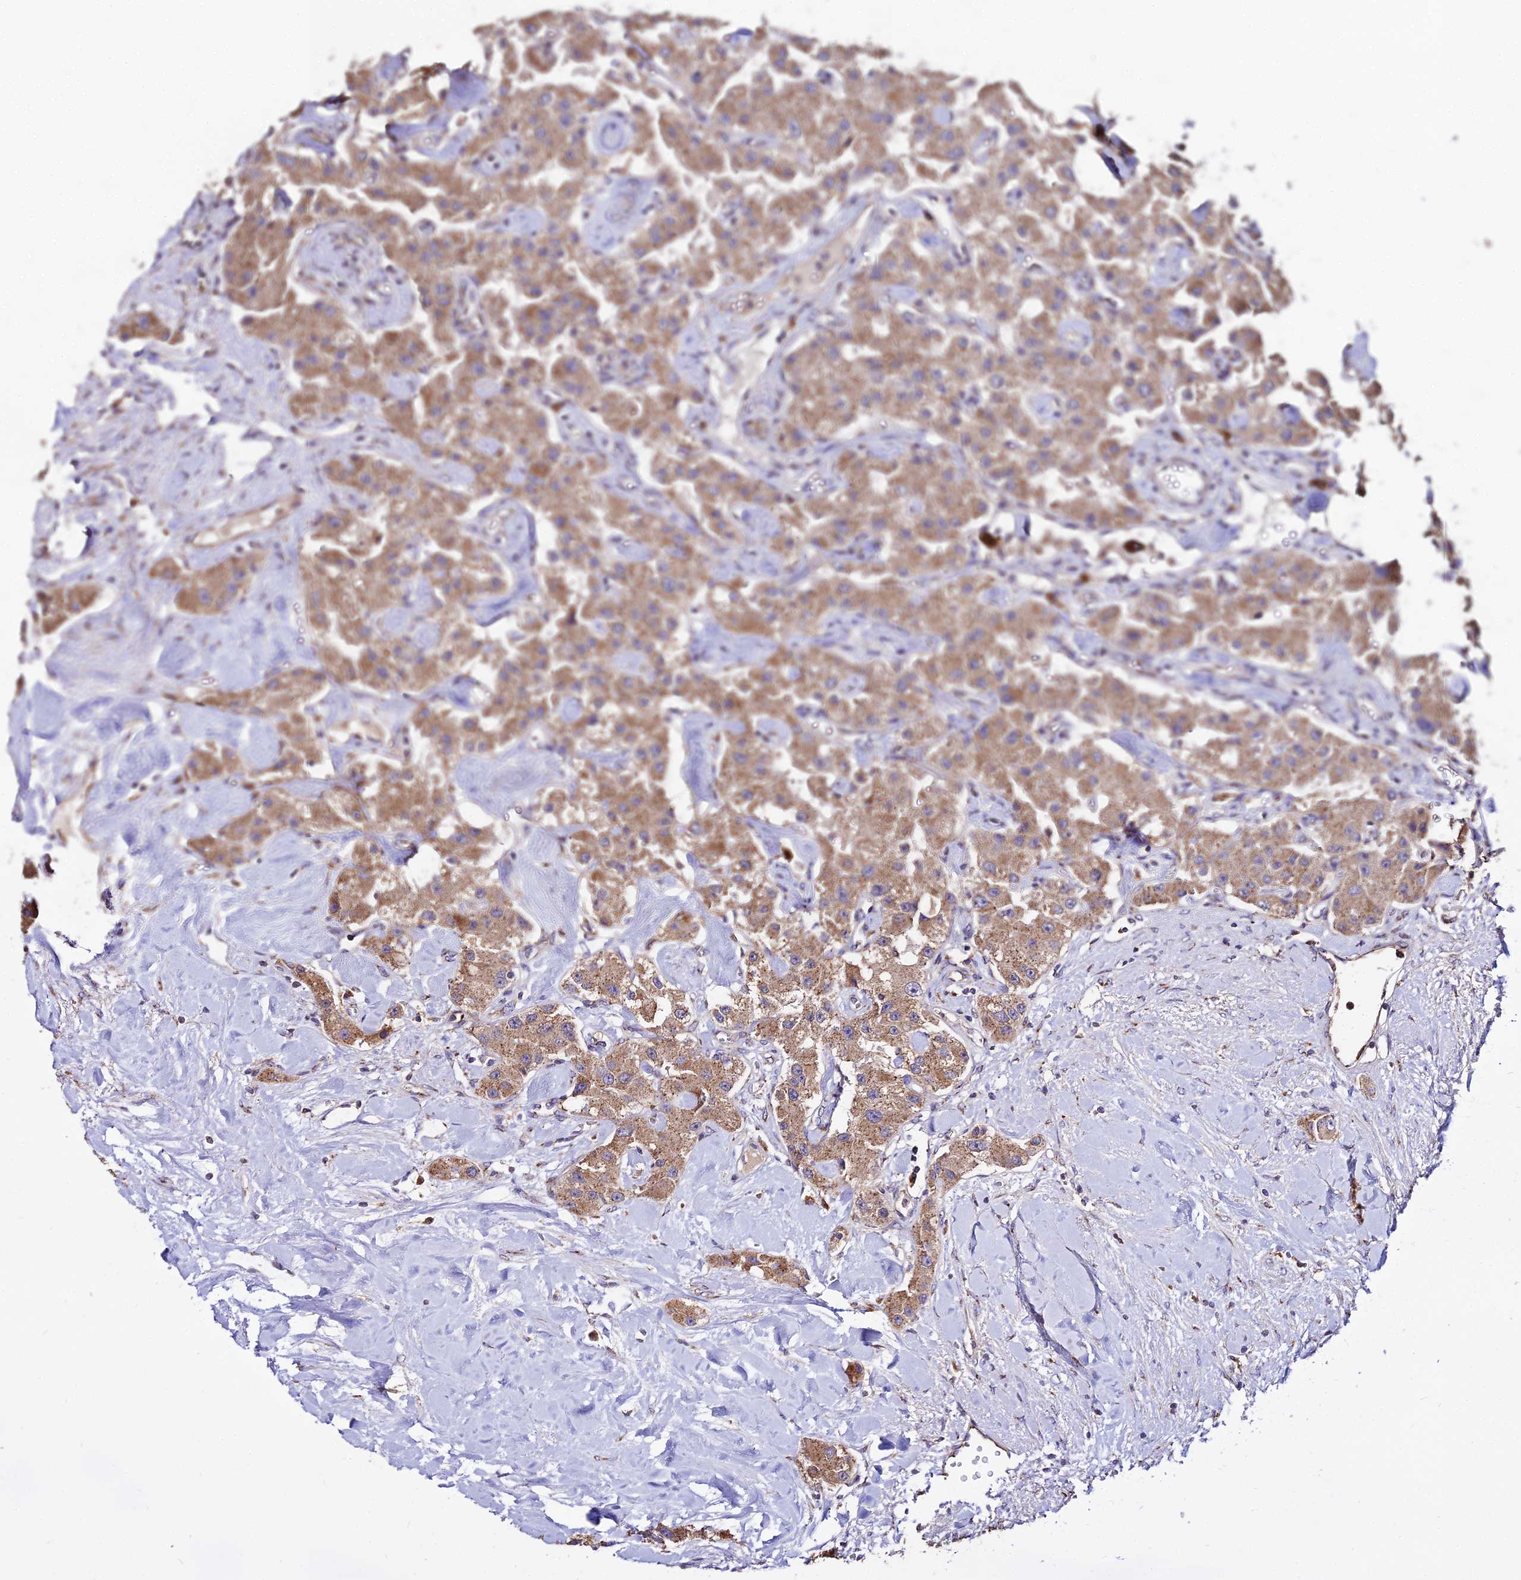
{"staining": {"intensity": "moderate", "quantity": ">75%", "location": "cytoplasmic/membranous"}, "tissue": "carcinoid", "cell_type": "Tumor cells", "image_type": "cancer", "snomed": [{"axis": "morphology", "description": "Carcinoid, malignant, NOS"}, {"axis": "topography", "description": "Pancreas"}], "caption": "Tumor cells reveal moderate cytoplasmic/membranous positivity in about >75% of cells in carcinoid.", "gene": "PEX19", "patient": {"sex": "male", "age": 41}}